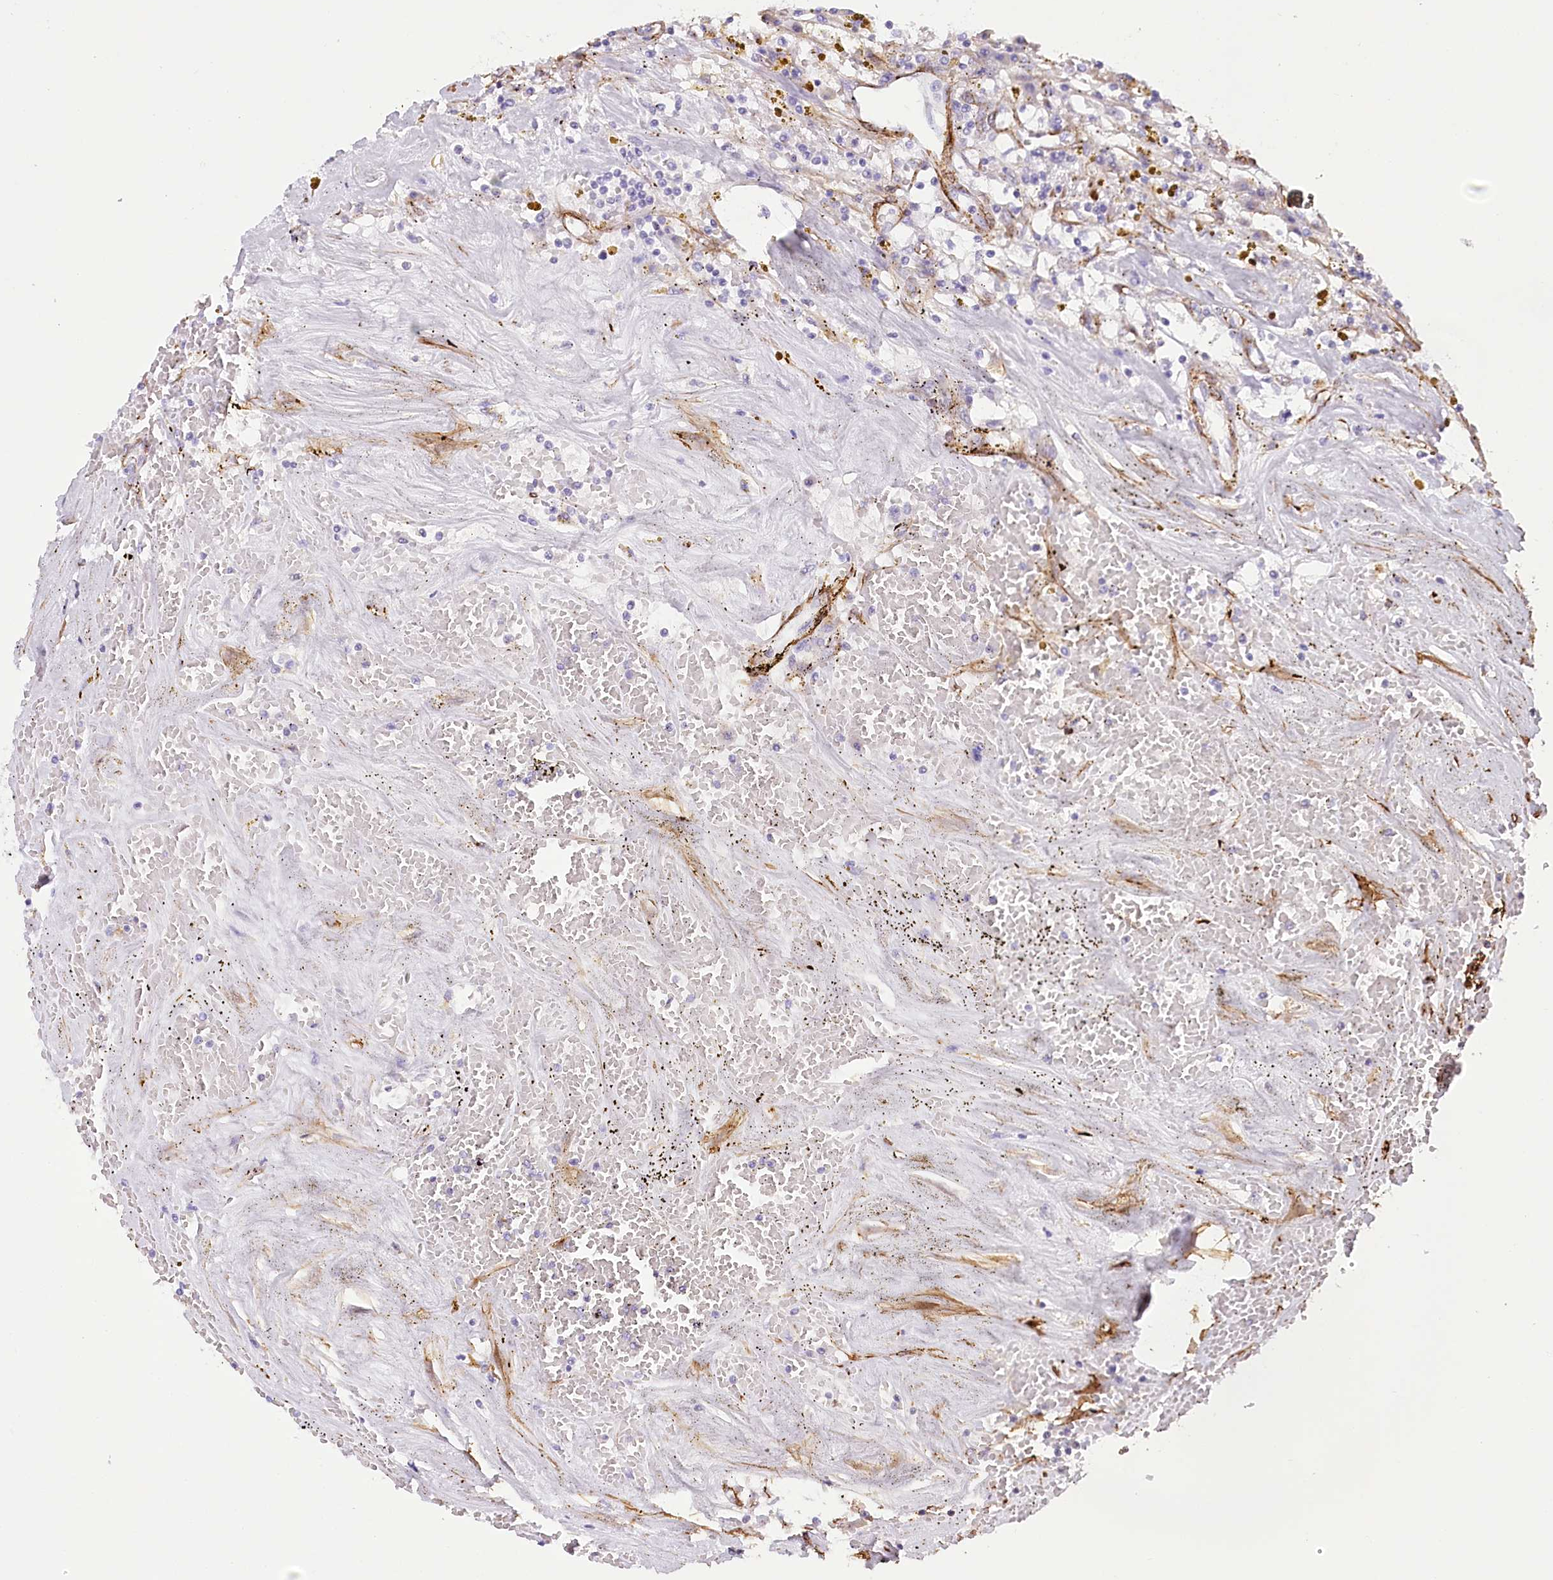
{"staining": {"intensity": "negative", "quantity": "none", "location": "none"}, "tissue": "renal cancer", "cell_type": "Tumor cells", "image_type": "cancer", "snomed": [{"axis": "morphology", "description": "Adenocarcinoma, NOS"}, {"axis": "topography", "description": "Kidney"}], "caption": "Human renal adenocarcinoma stained for a protein using IHC shows no expression in tumor cells.", "gene": "SYNPO2", "patient": {"sex": "male", "age": 56}}